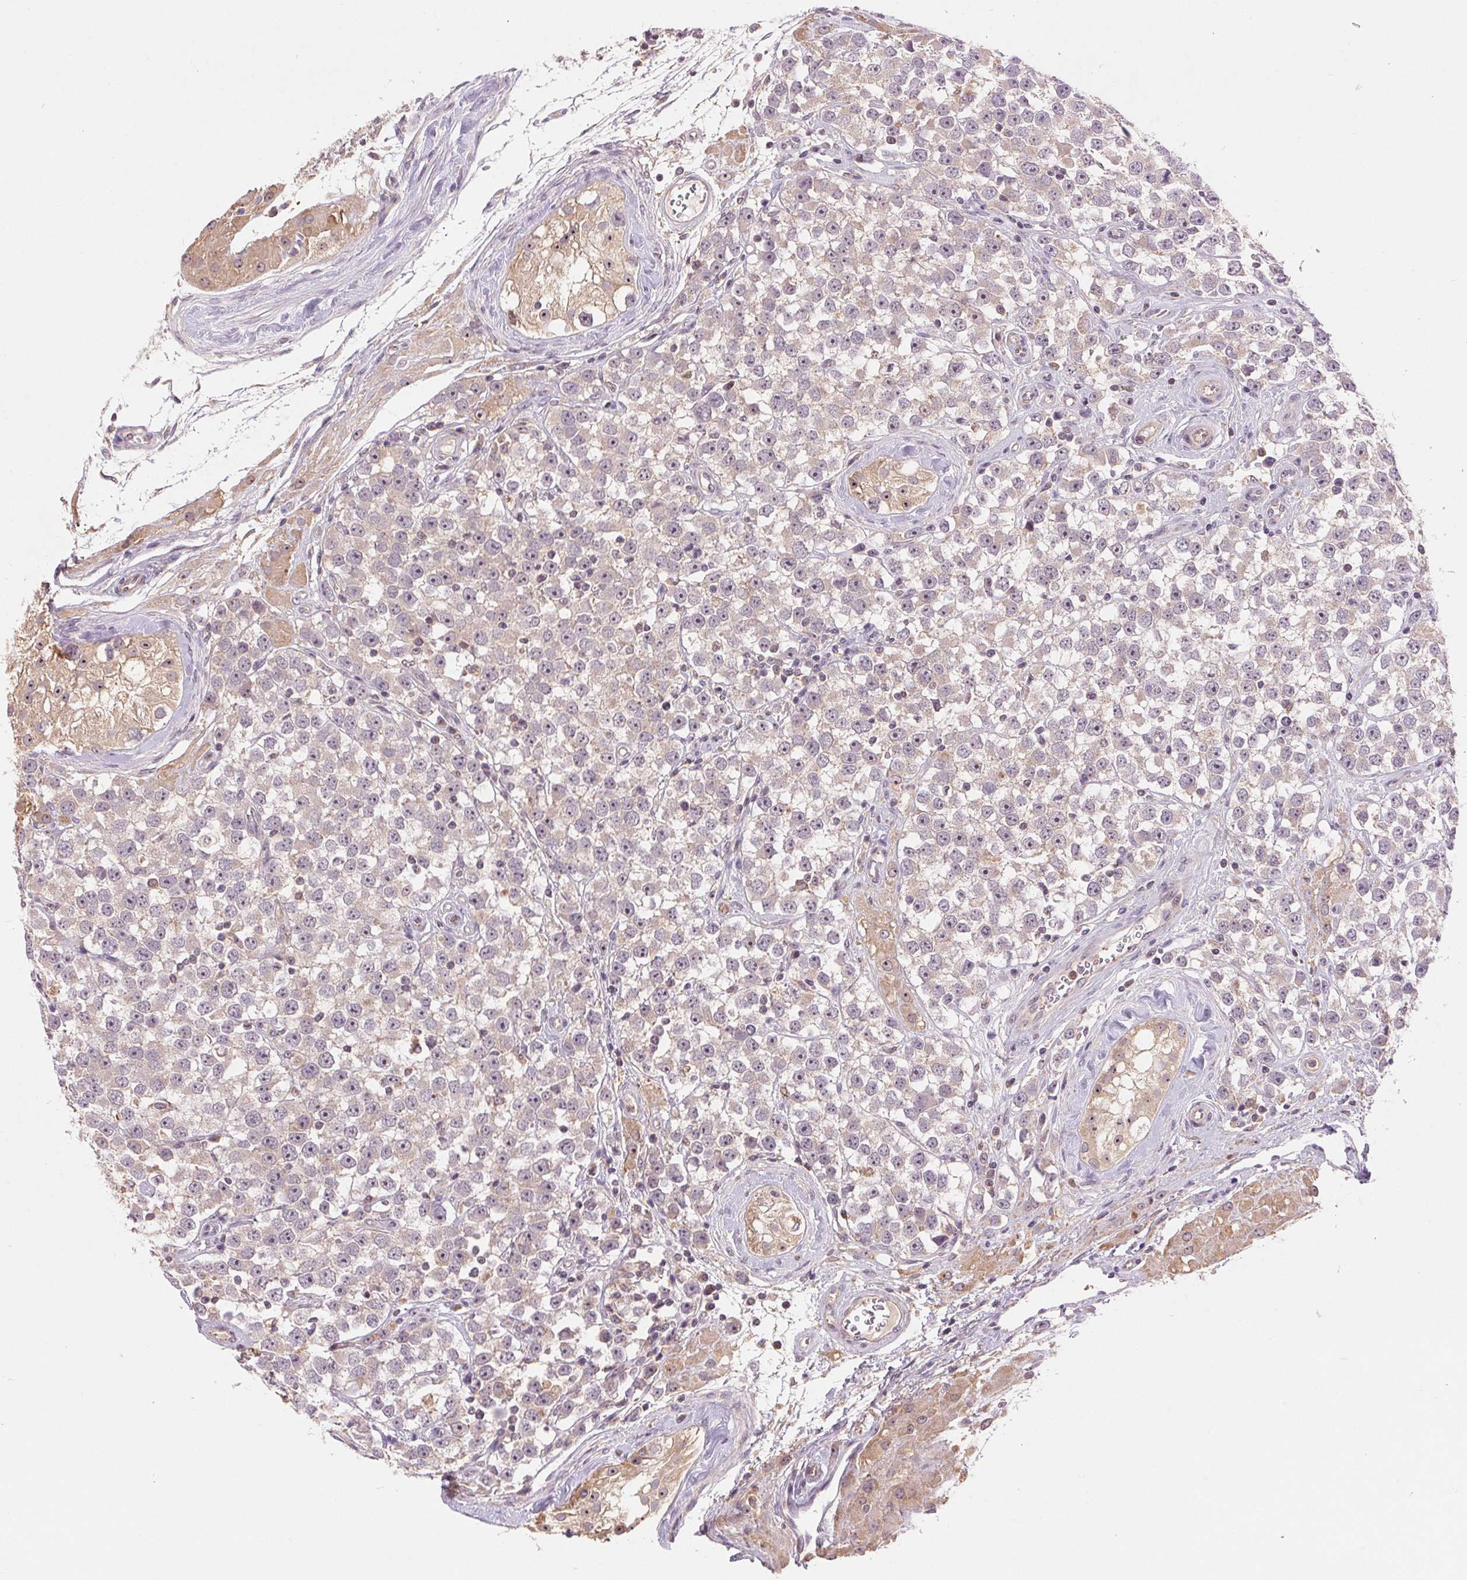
{"staining": {"intensity": "negative", "quantity": "none", "location": "none"}, "tissue": "testis cancer", "cell_type": "Tumor cells", "image_type": "cancer", "snomed": [{"axis": "morphology", "description": "Seminoma, NOS"}, {"axis": "topography", "description": "Testis"}], "caption": "The photomicrograph demonstrates no staining of tumor cells in testis seminoma.", "gene": "RANBP3L", "patient": {"sex": "male", "age": 34}}